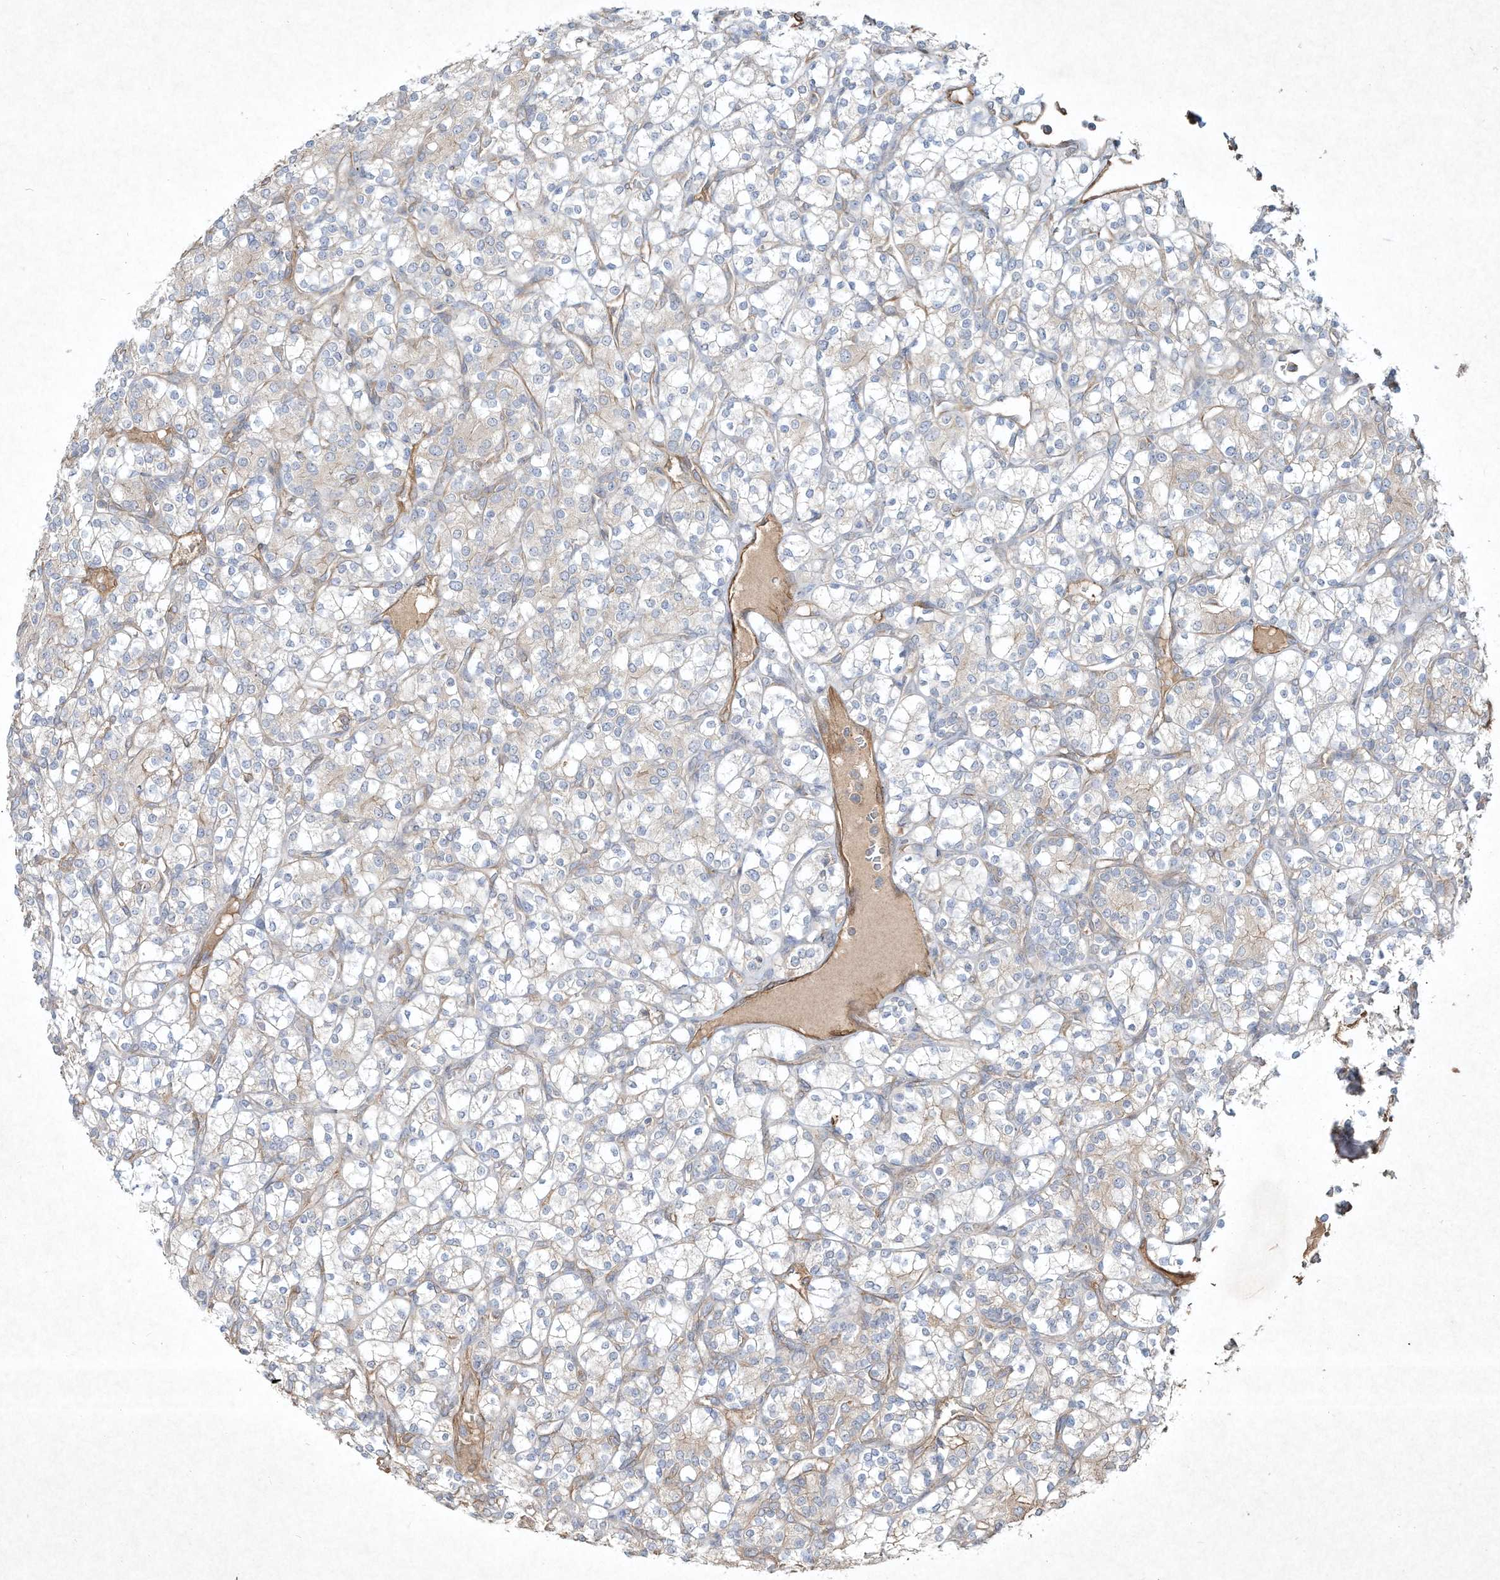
{"staining": {"intensity": "negative", "quantity": "none", "location": "none"}, "tissue": "renal cancer", "cell_type": "Tumor cells", "image_type": "cancer", "snomed": [{"axis": "morphology", "description": "Adenocarcinoma, NOS"}, {"axis": "topography", "description": "Kidney"}], "caption": "This is an immunohistochemistry (IHC) photomicrograph of human adenocarcinoma (renal). There is no positivity in tumor cells.", "gene": "HTR5A", "patient": {"sex": "male", "age": 77}}